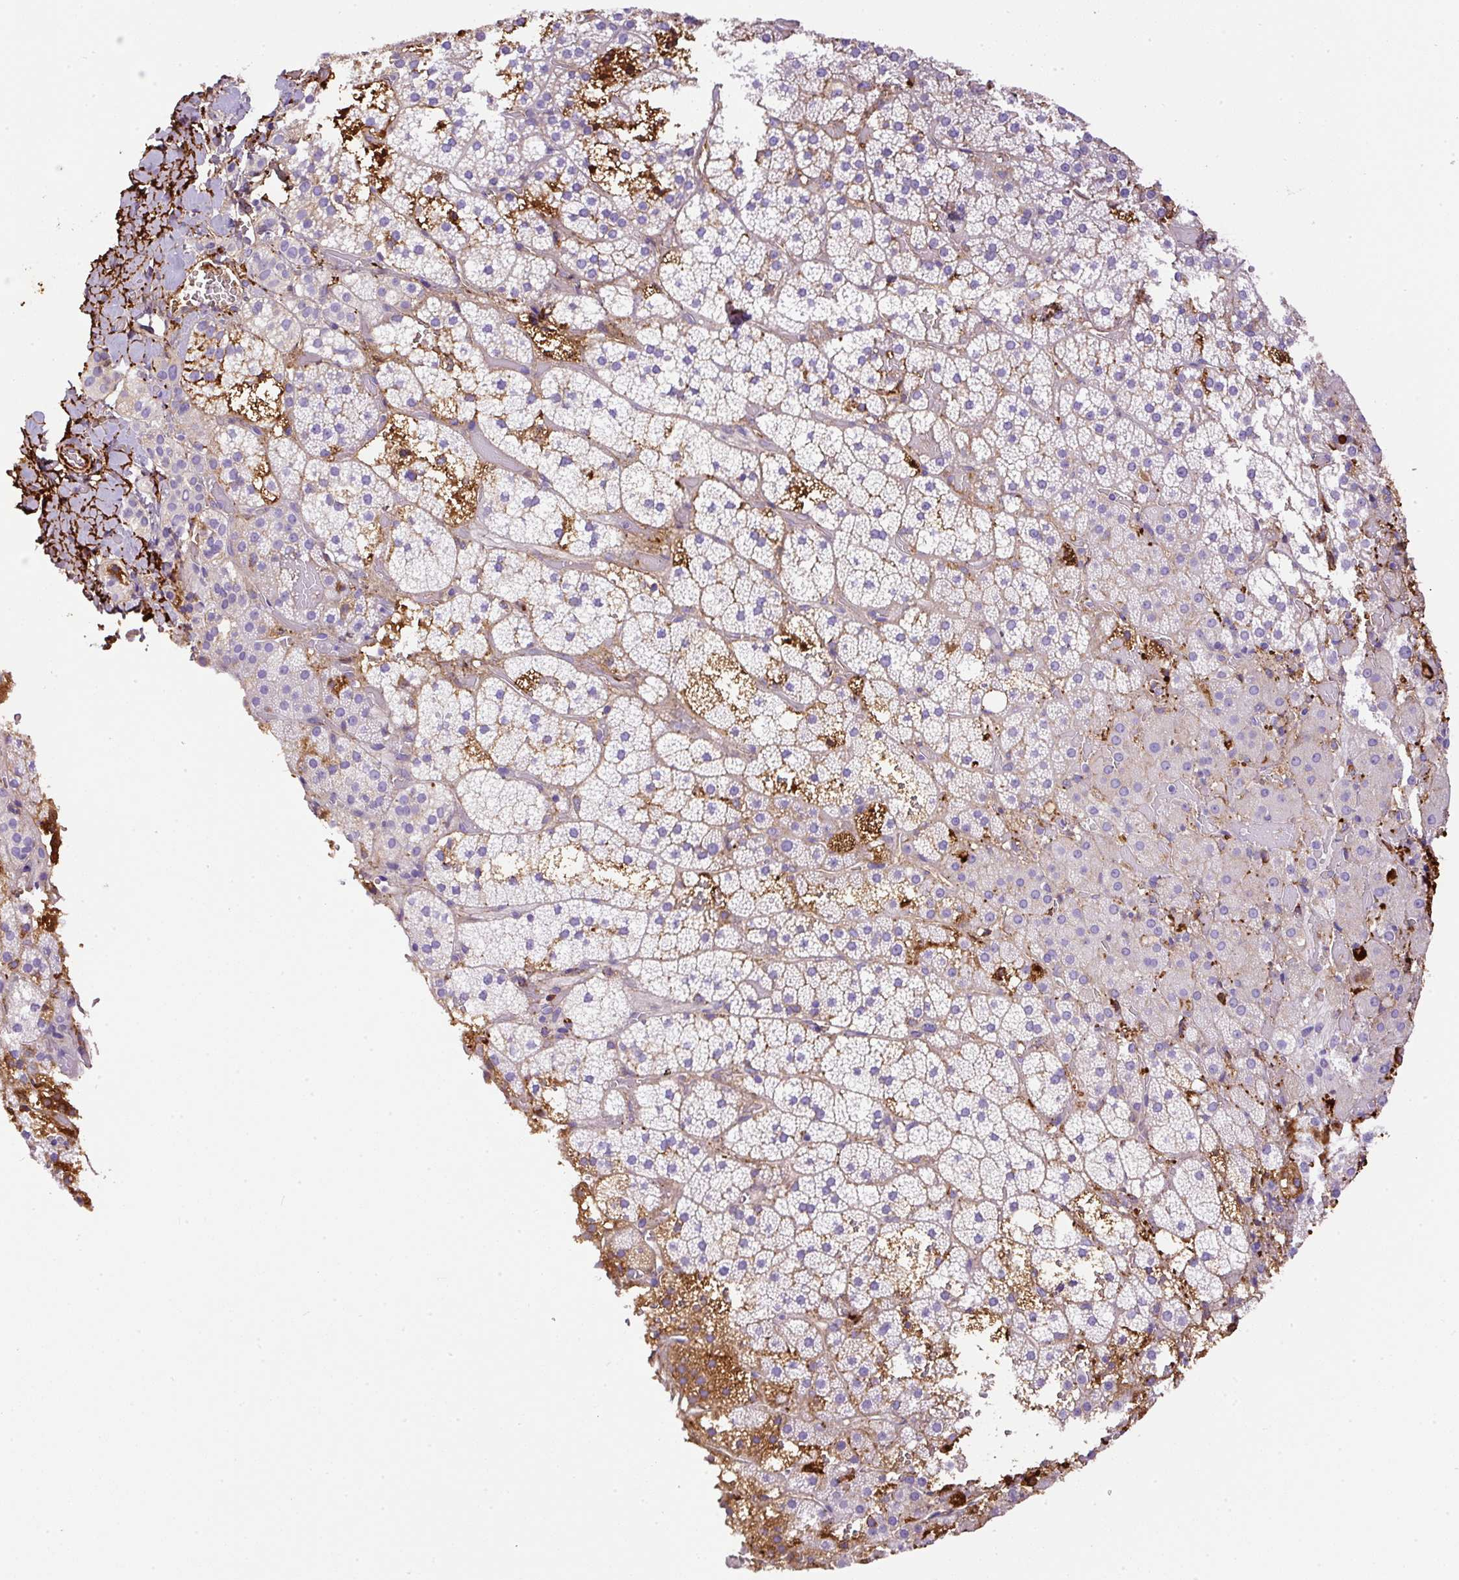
{"staining": {"intensity": "moderate", "quantity": "25%-75%", "location": "cytoplasmic/membranous"}, "tissue": "adrenal gland", "cell_type": "Glandular cells", "image_type": "normal", "snomed": [{"axis": "morphology", "description": "Normal tissue, NOS"}, {"axis": "topography", "description": "Adrenal gland"}], "caption": "Moderate cytoplasmic/membranous staining is appreciated in approximately 25%-75% of glandular cells in unremarkable adrenal gland.", "gene": "APCS", "patient": {"sex": "male", "age": 53}}